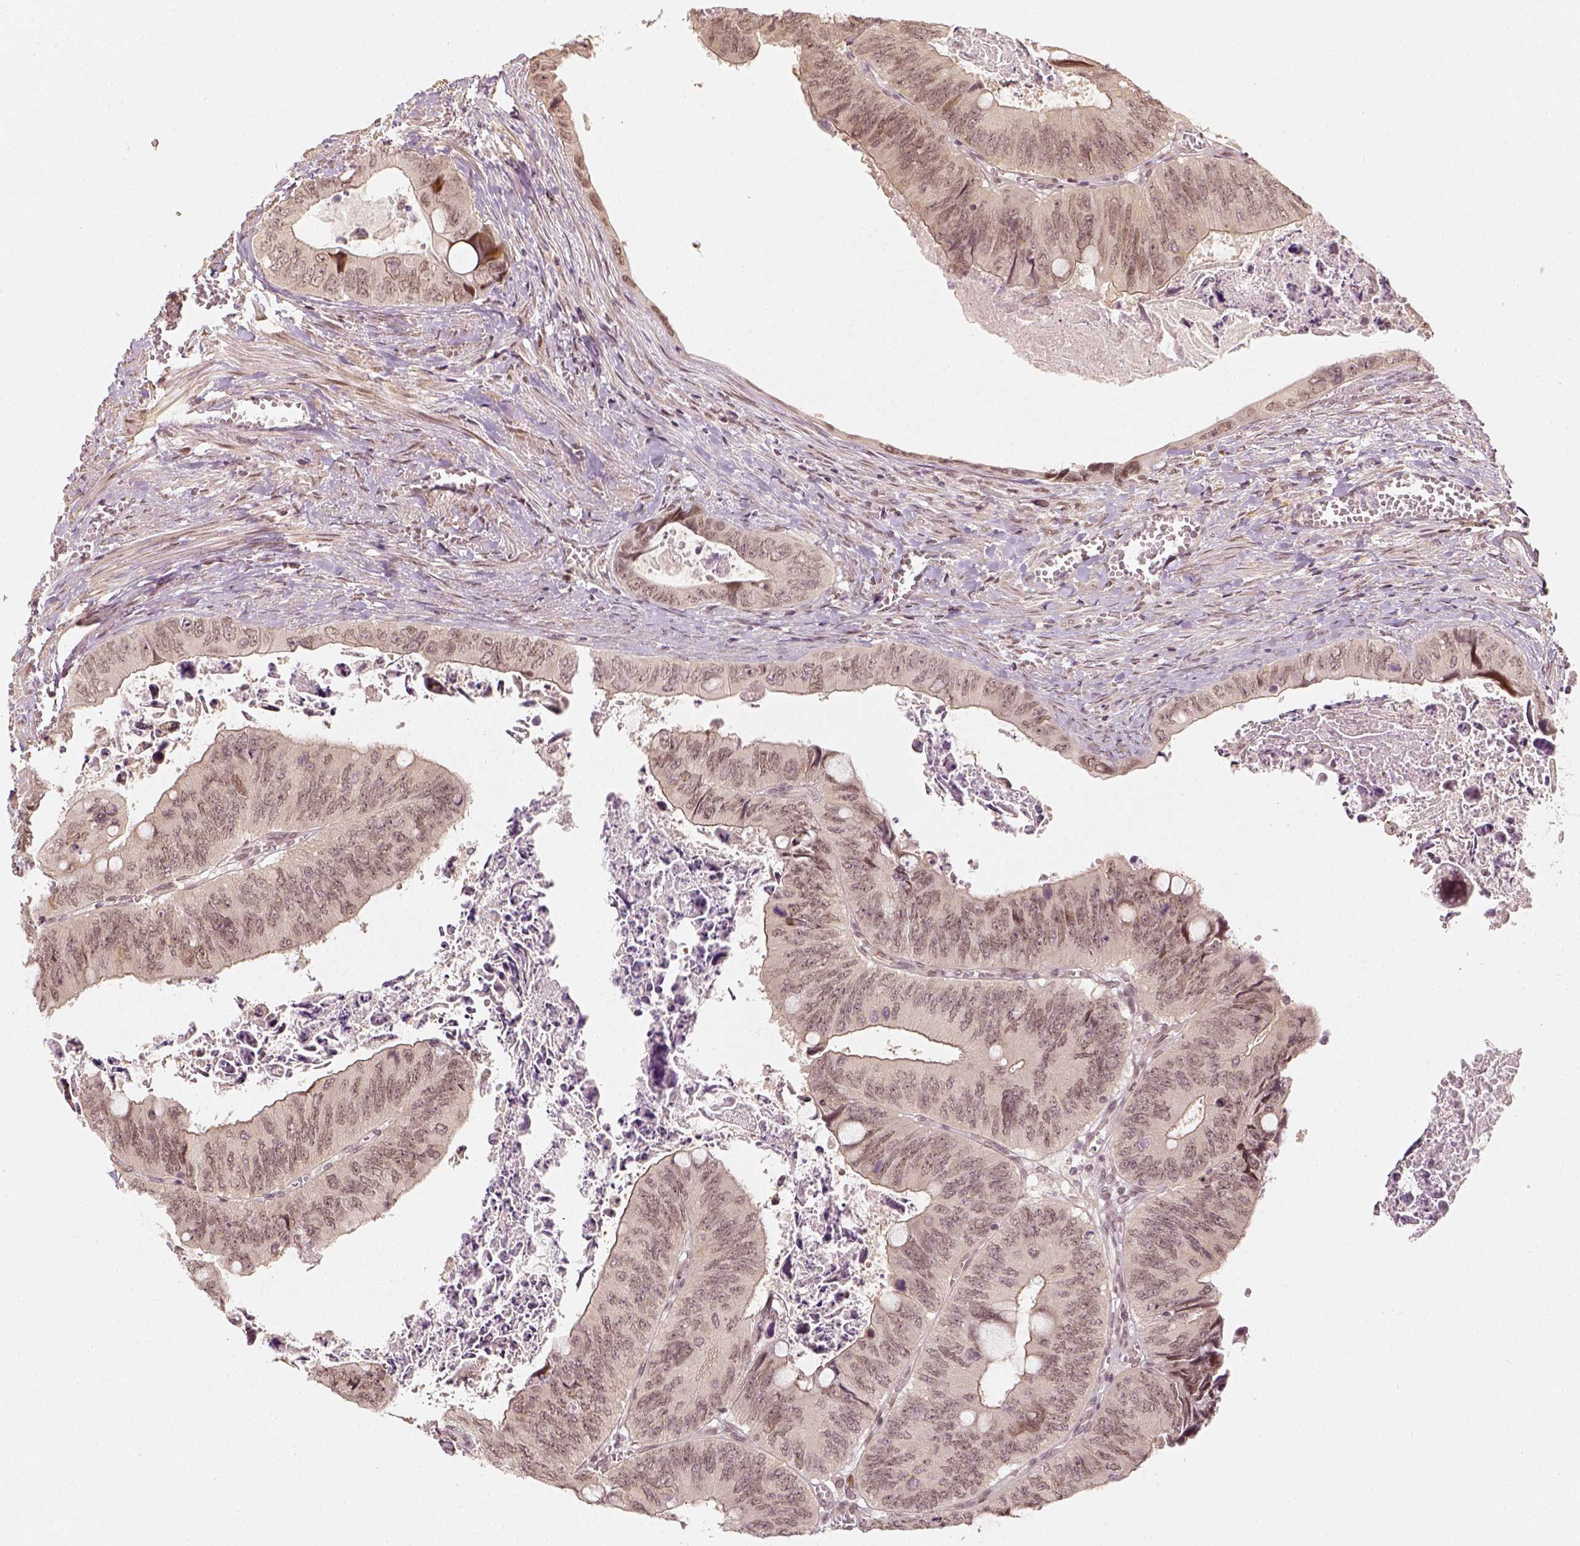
{"staining": {"intensity": "weak", "quantity": "25%-75%", "location": "nuclear"}, "tissue": "colorectal cancer", "cell_type": "Tumor cells", "image_type": "cancer", "snomed": [{"axis": "morphology", "description": "Adenocarcinoma, NOS"}, {"axis": "topography", "description": "Colon"}], "caption": "Immunohistochemistry micrograph of human colorectal adenocarcinoma stained for a protein (brown), which exhibits low levels of weak nuclear positivity in approximately 25%-75% of tumor cells.", "gene": "ZMAT3", "patient": {"sex": "female", "age": 84}}